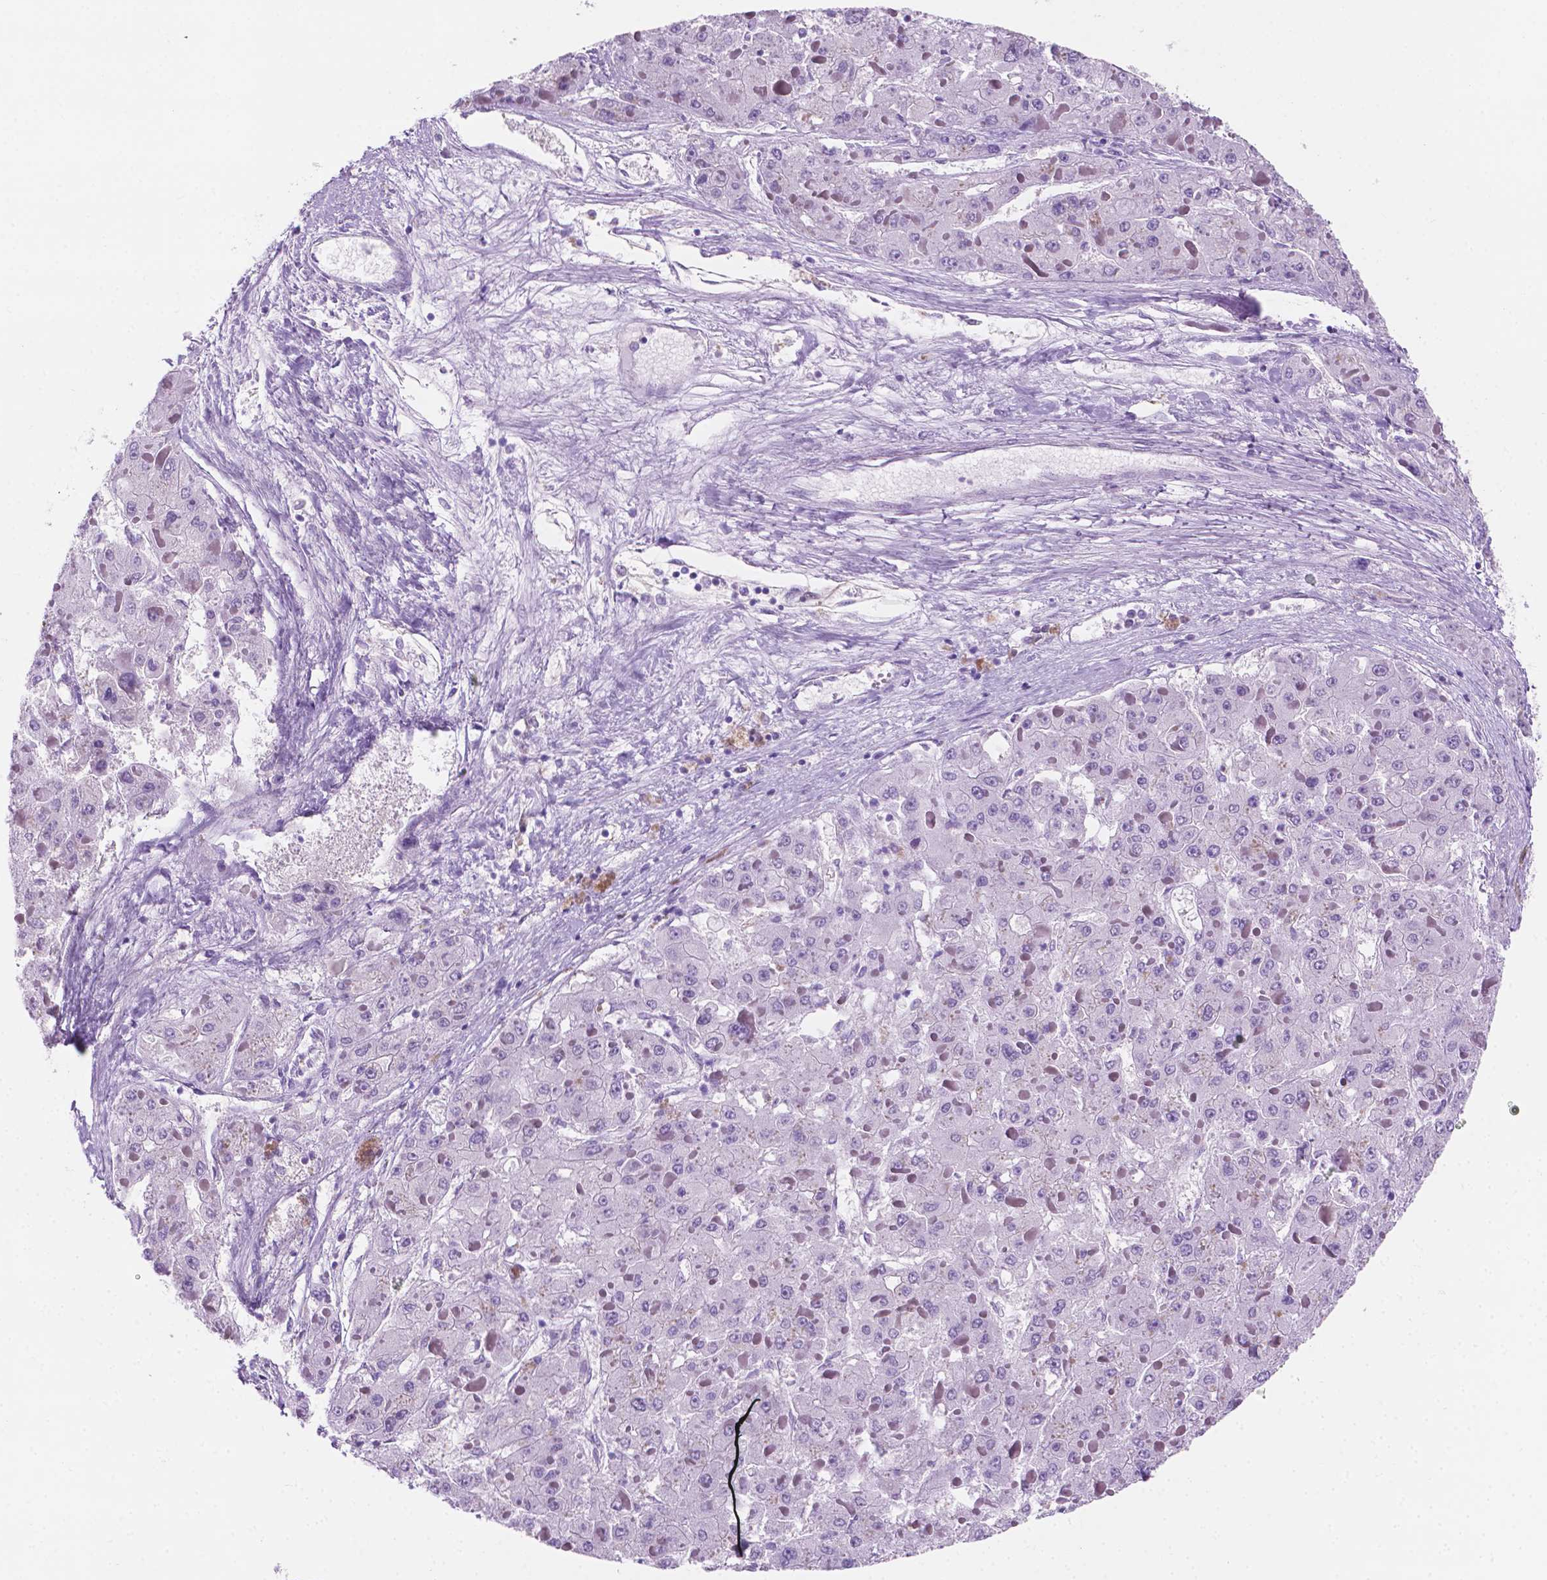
{"staining": {"intensity": "negative", "quantity": "none", "location": "none"}, "tissue": "liver cancer", "cell_type": "Tumor cells", "image_type": "cancer", "snomed": [{"axis": "morphology", "description": "Carcinoma, Hepatocellular, NOS"}, {"axis": "topography", "description": "Liver"}], "caption": "Tumor cells are negative for brown protein staining in liver hepatocellular carcinoma.", "gene": "EPPK1", "patient": {"sex": "female", "age": 73}}